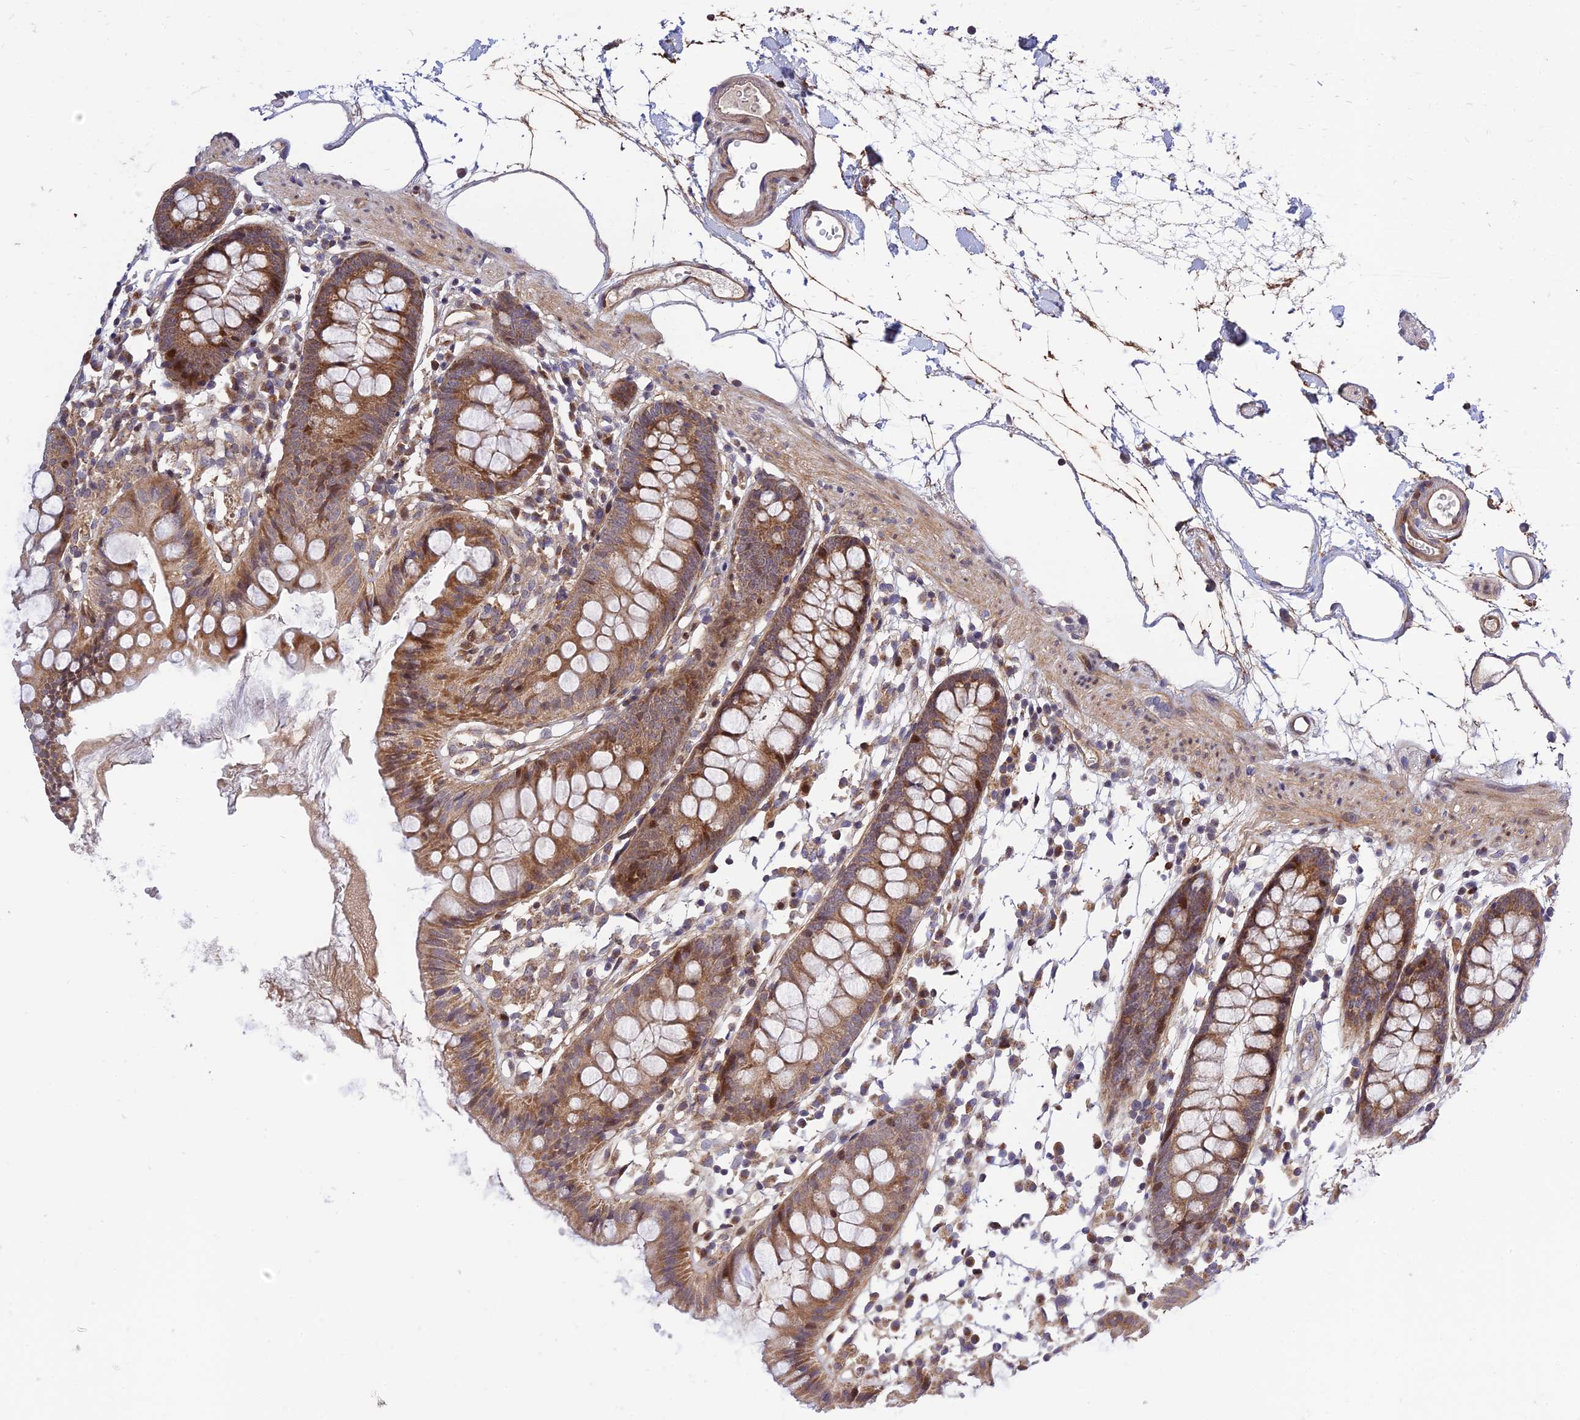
{"staining": {"intensity": "moderate", "quantity": ">75%", "location": "cytoplasmic/membranous"}, "tissue": "colon", "cell_type": "Endothelial cells", "image_type": "normal", "snomed": [{"axis": "morphology", "description": "Normal tissue, NOS"}, {"axis": "topography", "description": "Colon"}], "caption": "This histopathology image exhibits immunohistochemistry (IHC) staining of benign colon, with medium moderate cytoplasmic/membranous positivity in approximately >75% of endothelial cells.", "gene": "PLEKHG2", "patient": {"sex": "female", "age": 84}}